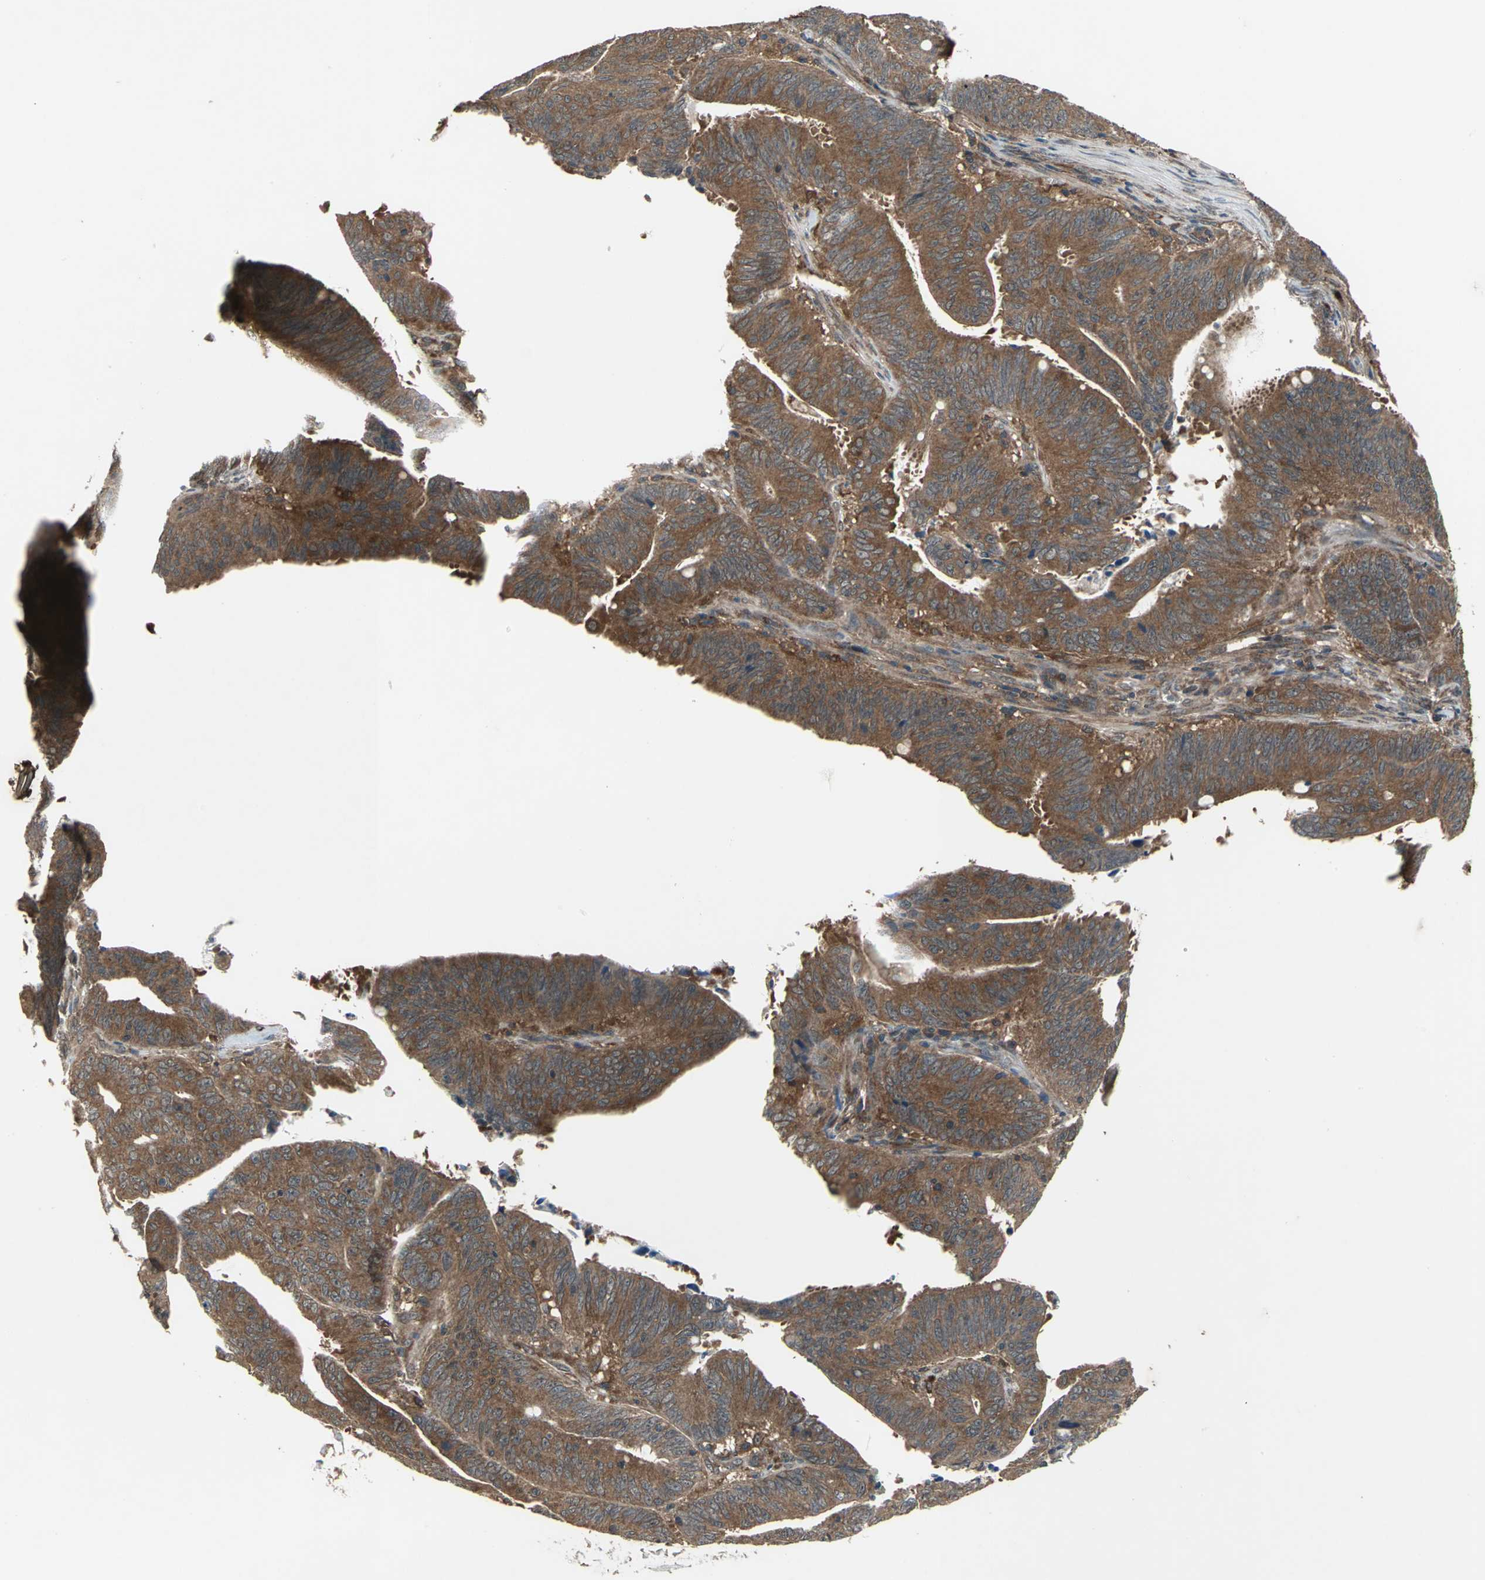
{"staining": {"intensity": "moderate", "quantity": ">75%", "location": "cytoplasmic/membranous"}, "tissue": "colorectal cancer", "cell_type": "Tumor cells", "image_type": "cancer", "snomed": [{"axis": "morphology", "description": "Adenocarcinoma, NOS"}, {"axis": "topography", "description": "Colon"}], "caption": "Tumor cells demonstrate medium levels of moderate cytoplasmic/membranous staining in approximately >75% of cells in colorectal cancer (adenocarcinoma).", "gene": "NFKBIE", "patient": {"sex": "male", "age": 45}}